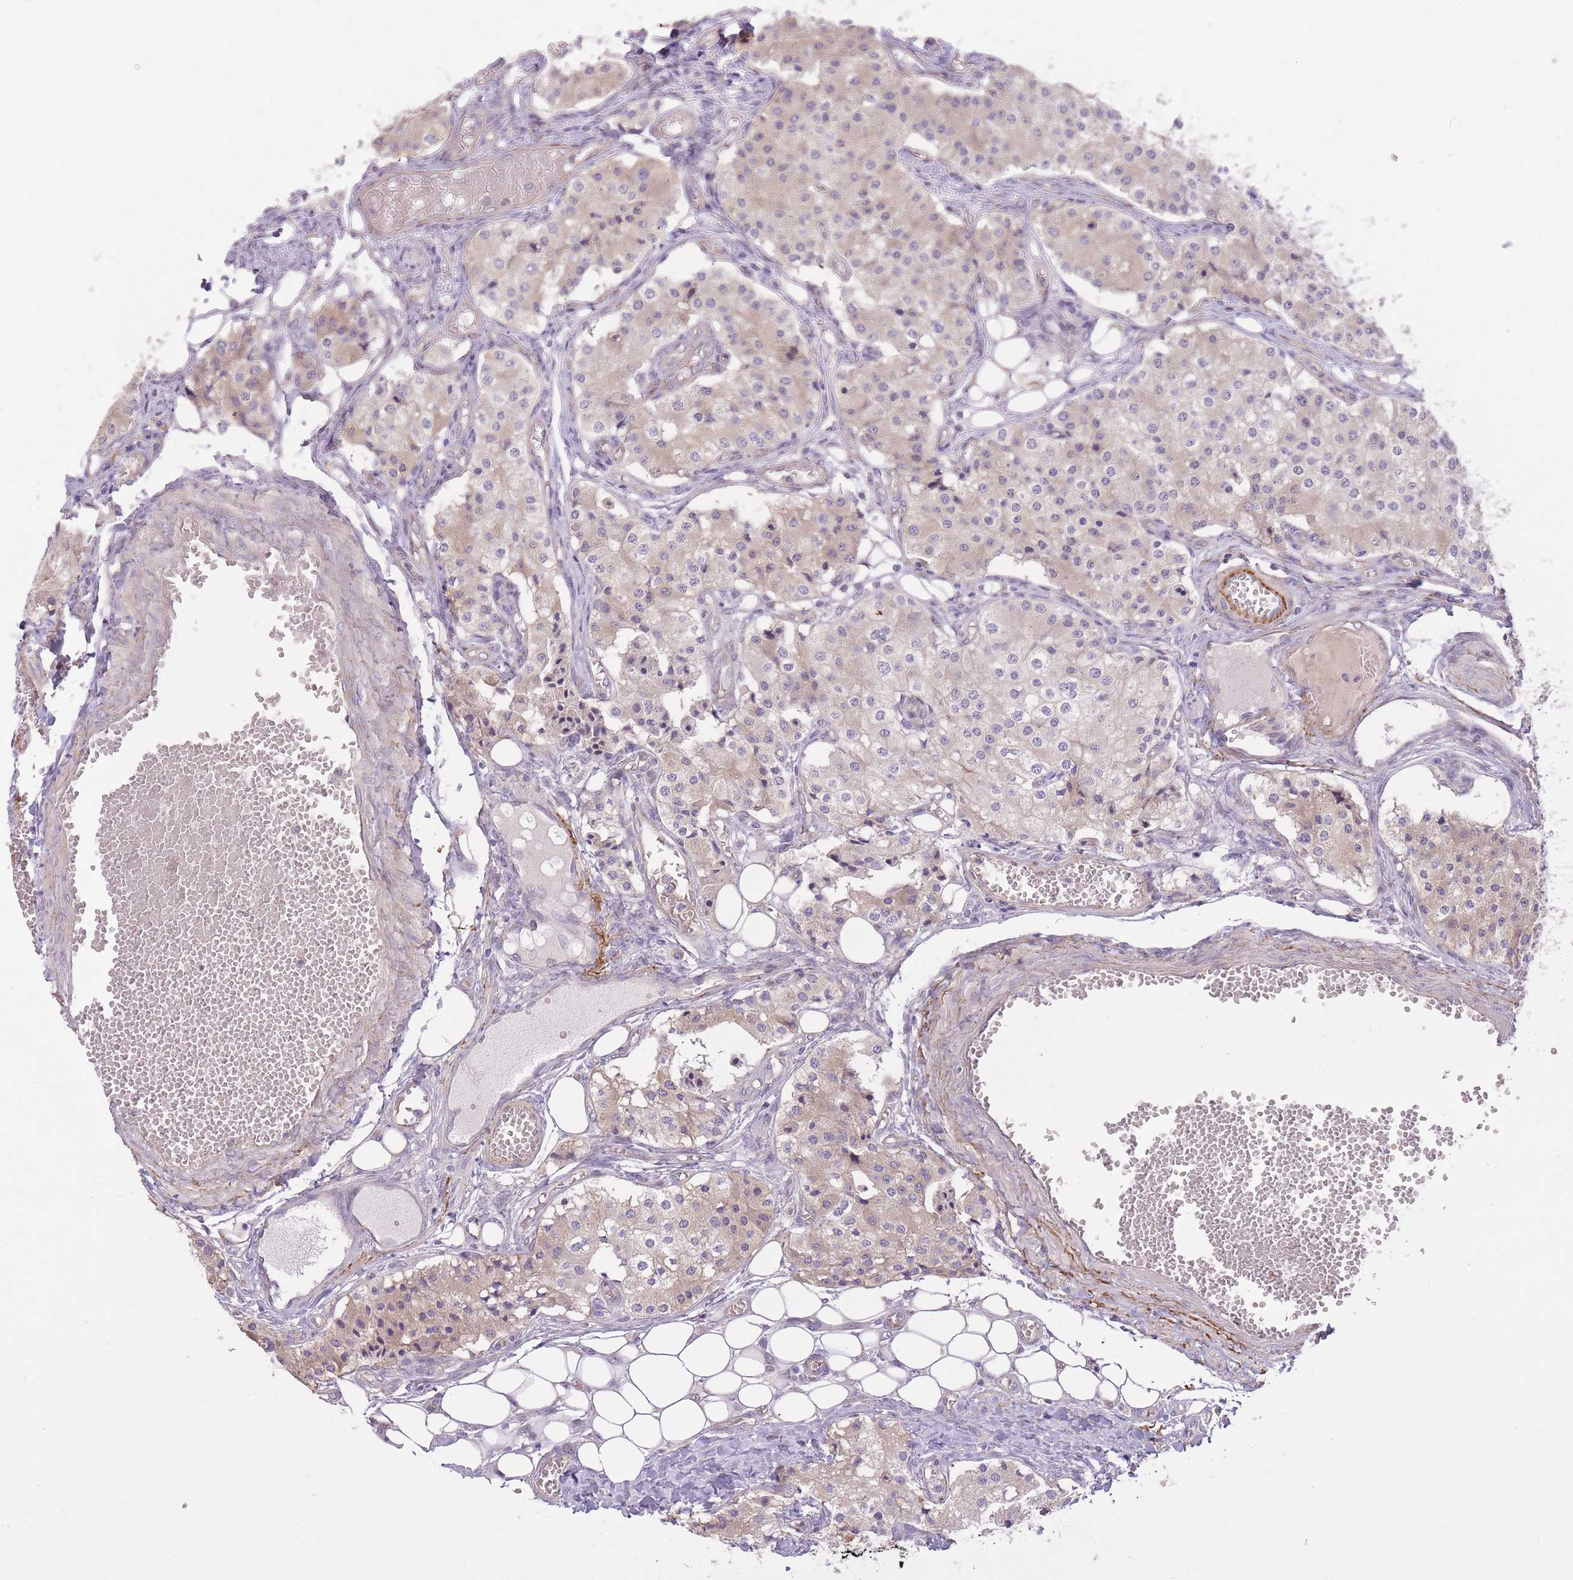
{"staining": {"intensity": "weak", "quantity": "<25%", "location": "cytoplasmic/membranous"}, "tissue": "carcinoid", "cell_type": "Tumor cells", "image_type": "cancer", "snomed": [{"axis": "morphology", "description": "Carcinoid, malignant, NOS"}, {"axis": "topography", "description": "Colon"}], "caption": "Carcinoid was stained to show a protein in brown. There is no significant positivity in tumor cells.", "gene": "REV1", "patient": {"sex": "female", "age": 52}}